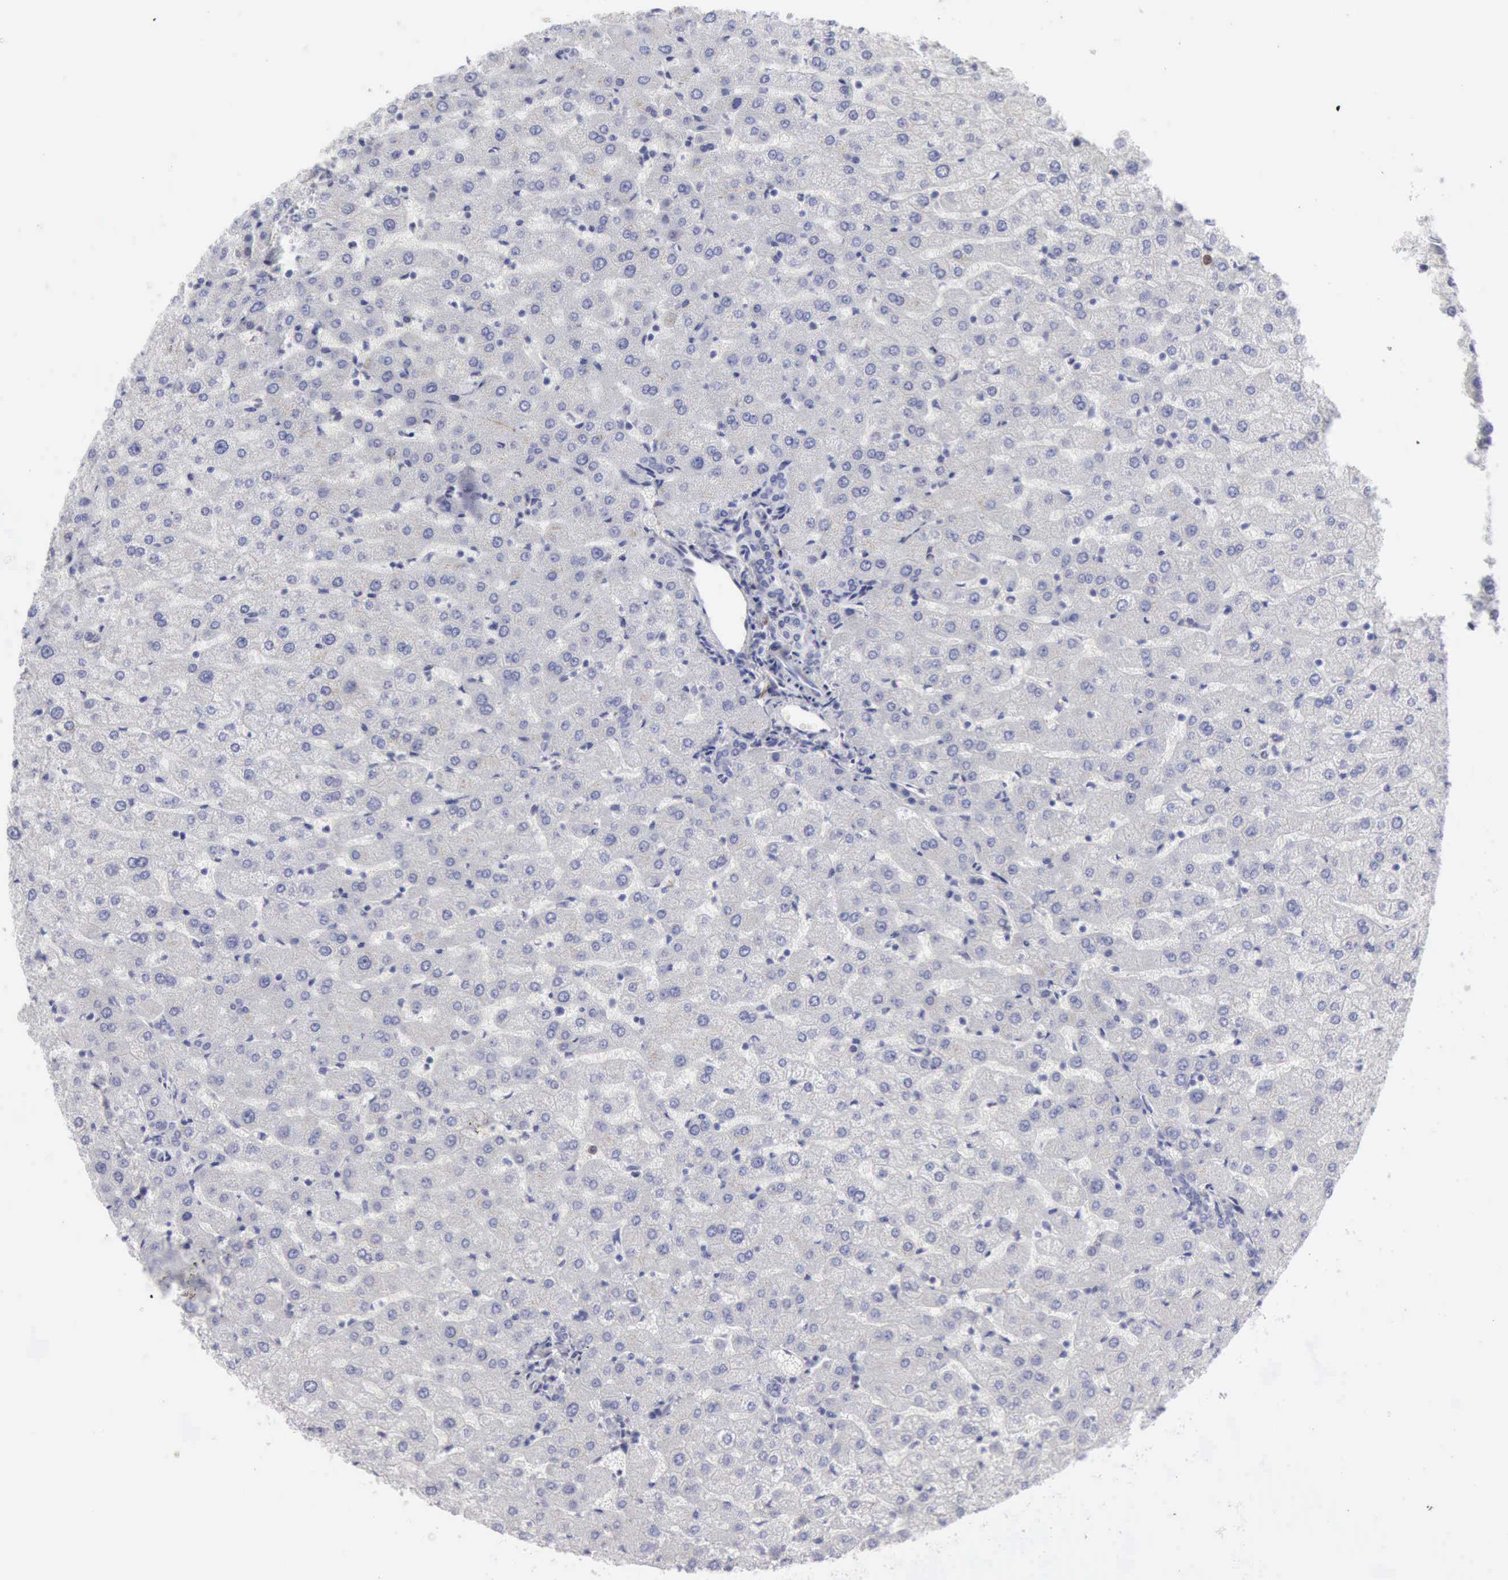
{"staining": {"intensity": "negative", "quantity": "none", "location": "none"}, "tissue": "liver", "cell_type": "Cholangiocytes", "image_type": "normal", "snomed": [{"axis": "morphology", "description": "Normal tissue, NOS"}, {"axis": "morphology", "description": "Fibrosis, NOS"}, {"axis": "topography", "description": "Liver"}], "caption": "DAB immunohistochemical staining of benign liver shows no significant positivity in cholangiocytes.", "gene": "TFRC", "patient": {"sex": "female", "age": 29}}